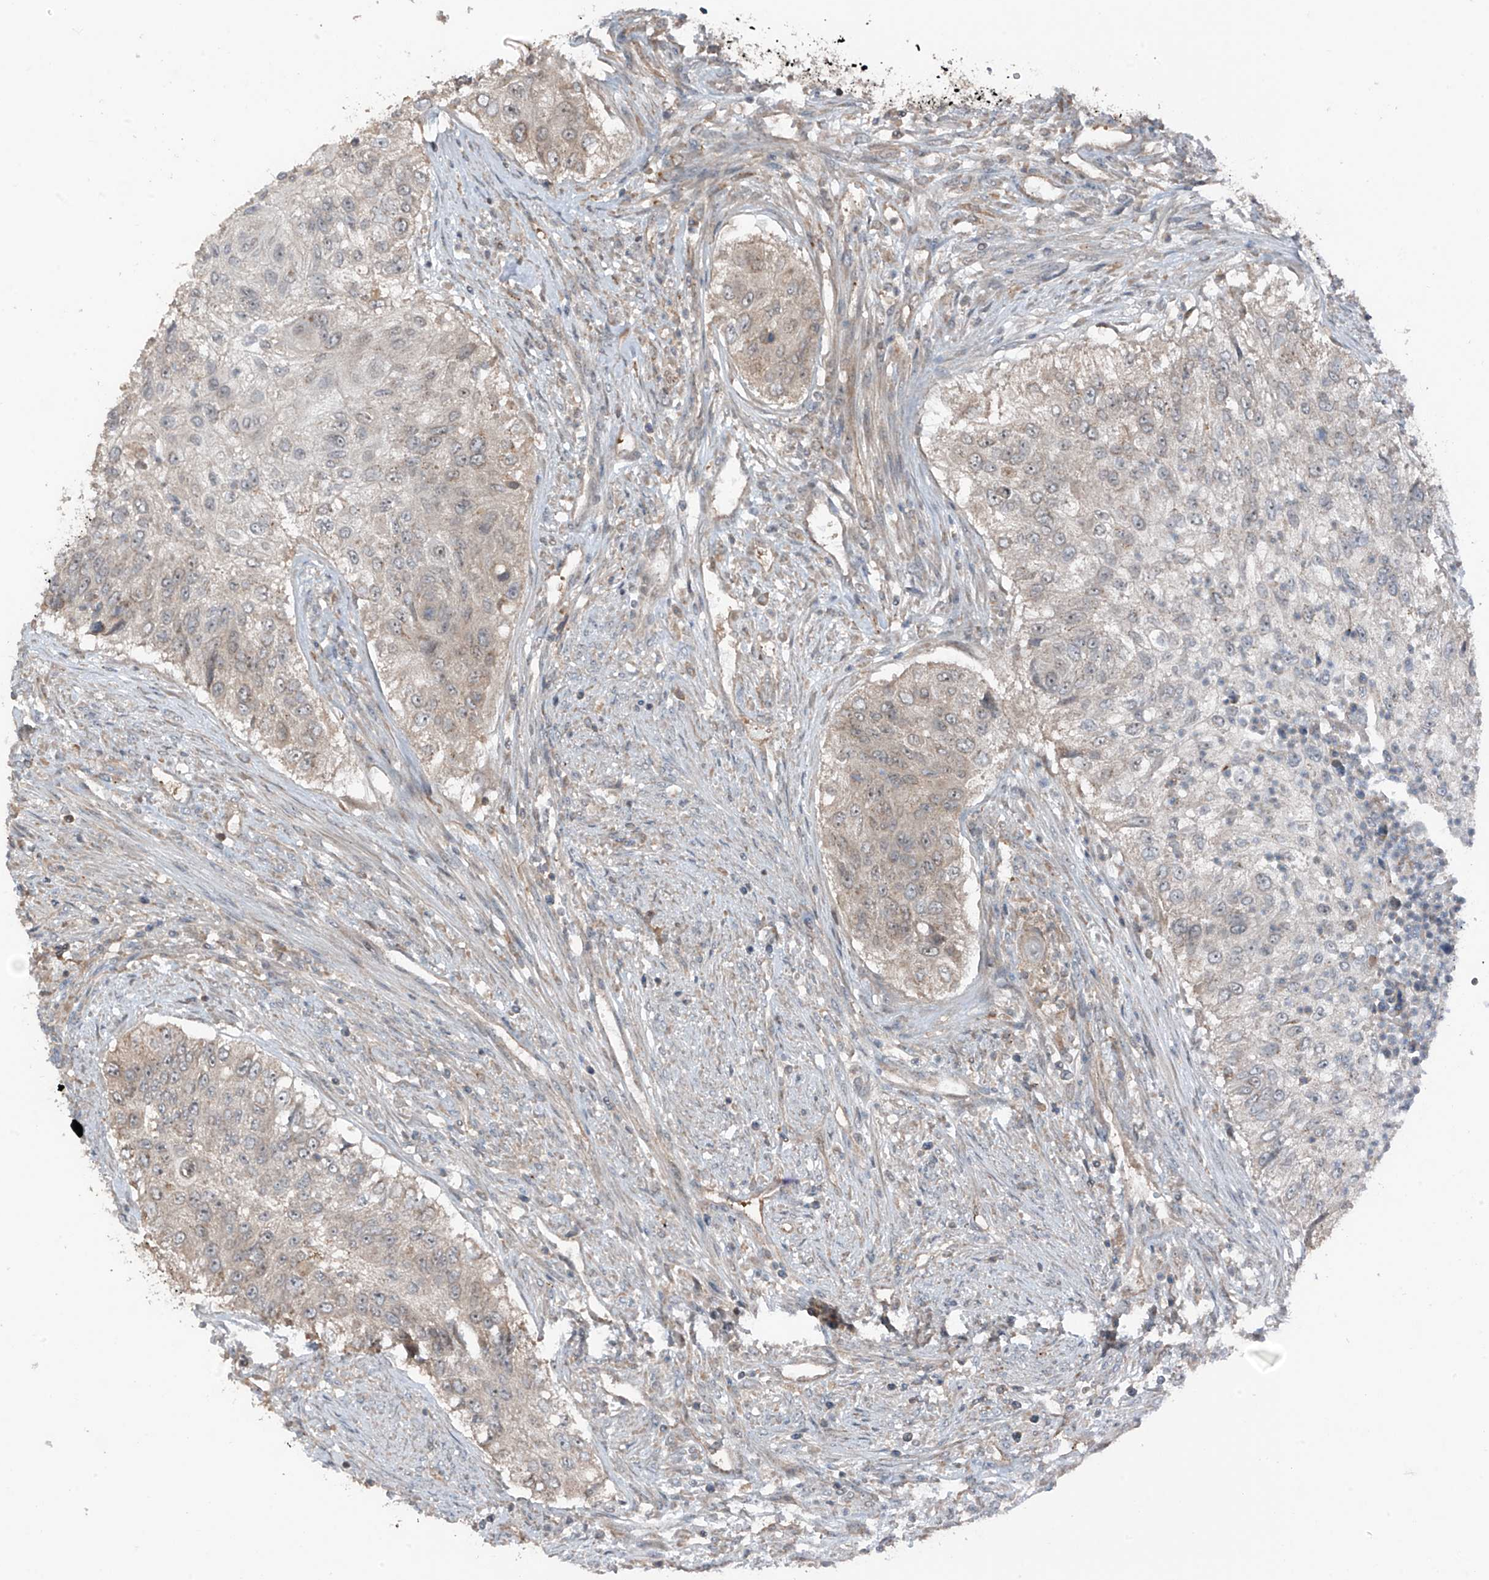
{"staining": {"intensity": "weak", "quantity": "<25%", "location": "cytoplasmic/membranous"}, "tissue": "urothelial cancer", "cell_type": "Tumor cells", "image_type": "cancer", "snomed": [{"axis": "morphology", "description": "Urothelial carcinoma, High grade"}, {"axis": "topography", "description": "Urinary bladder"}], "caption": "This is an IHC image of high-grade urothelial carcinoma. There is no positivity in tumor cells.", "gene": "TXNDC9", "patient": {"sex": "female", "age": 60}}